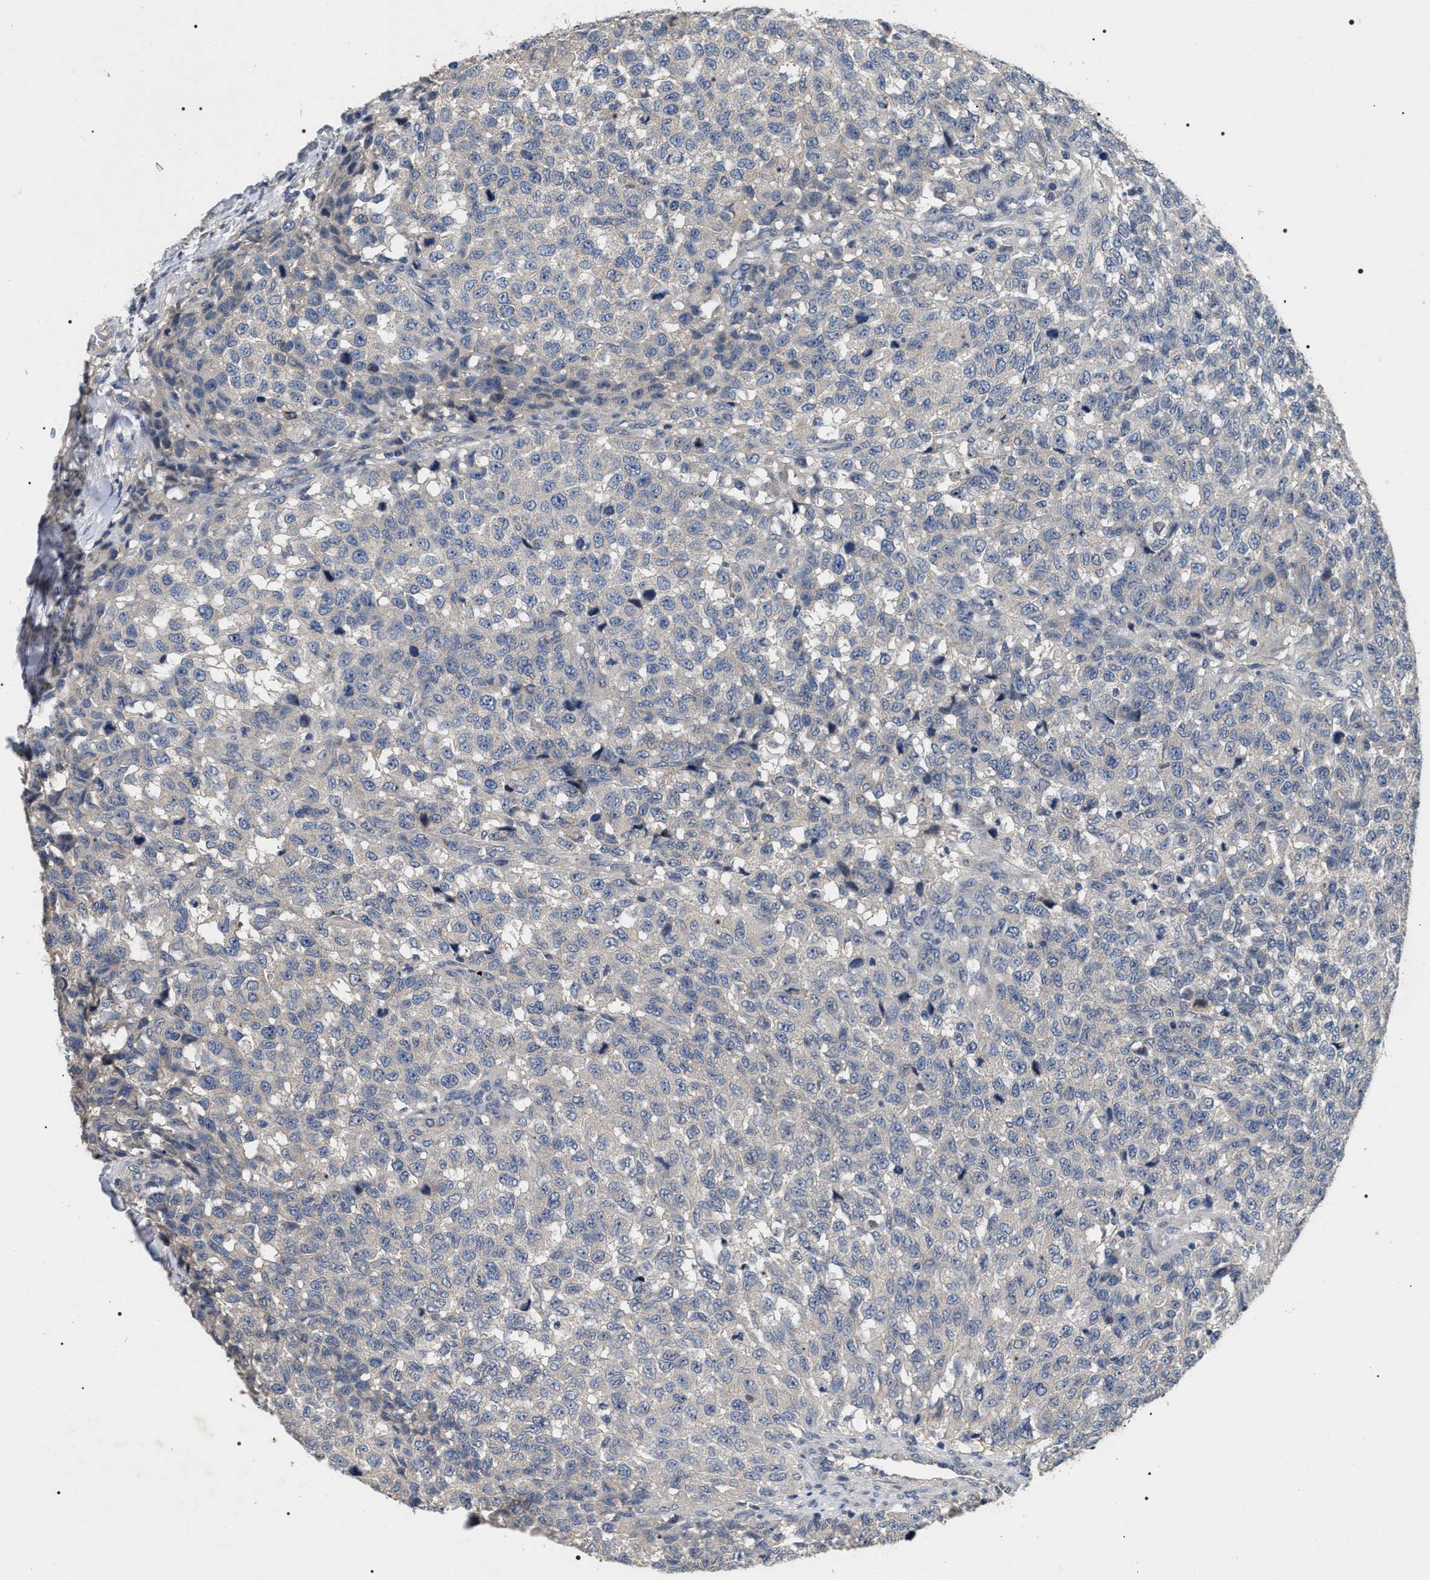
{"staining": {"intensity": "negative", "quantity": "none", "location": "none"}, "tissue": "testis cancer", "cell_type": "Tumor cells", "image_type": "cancer", "snomed": [{"axis": "morphology", "description": "Seminoma, NOS"}, {"axis": "topography", "description": "Testis"}], "caption": "DAB (3,3'-diaminobenzidine) immunohistochemical staining of testis seminoma demonstrates no significant positivity in tumor cells.", "gene": "IFT81", "patient": {"sex": "male", "age": 59}}